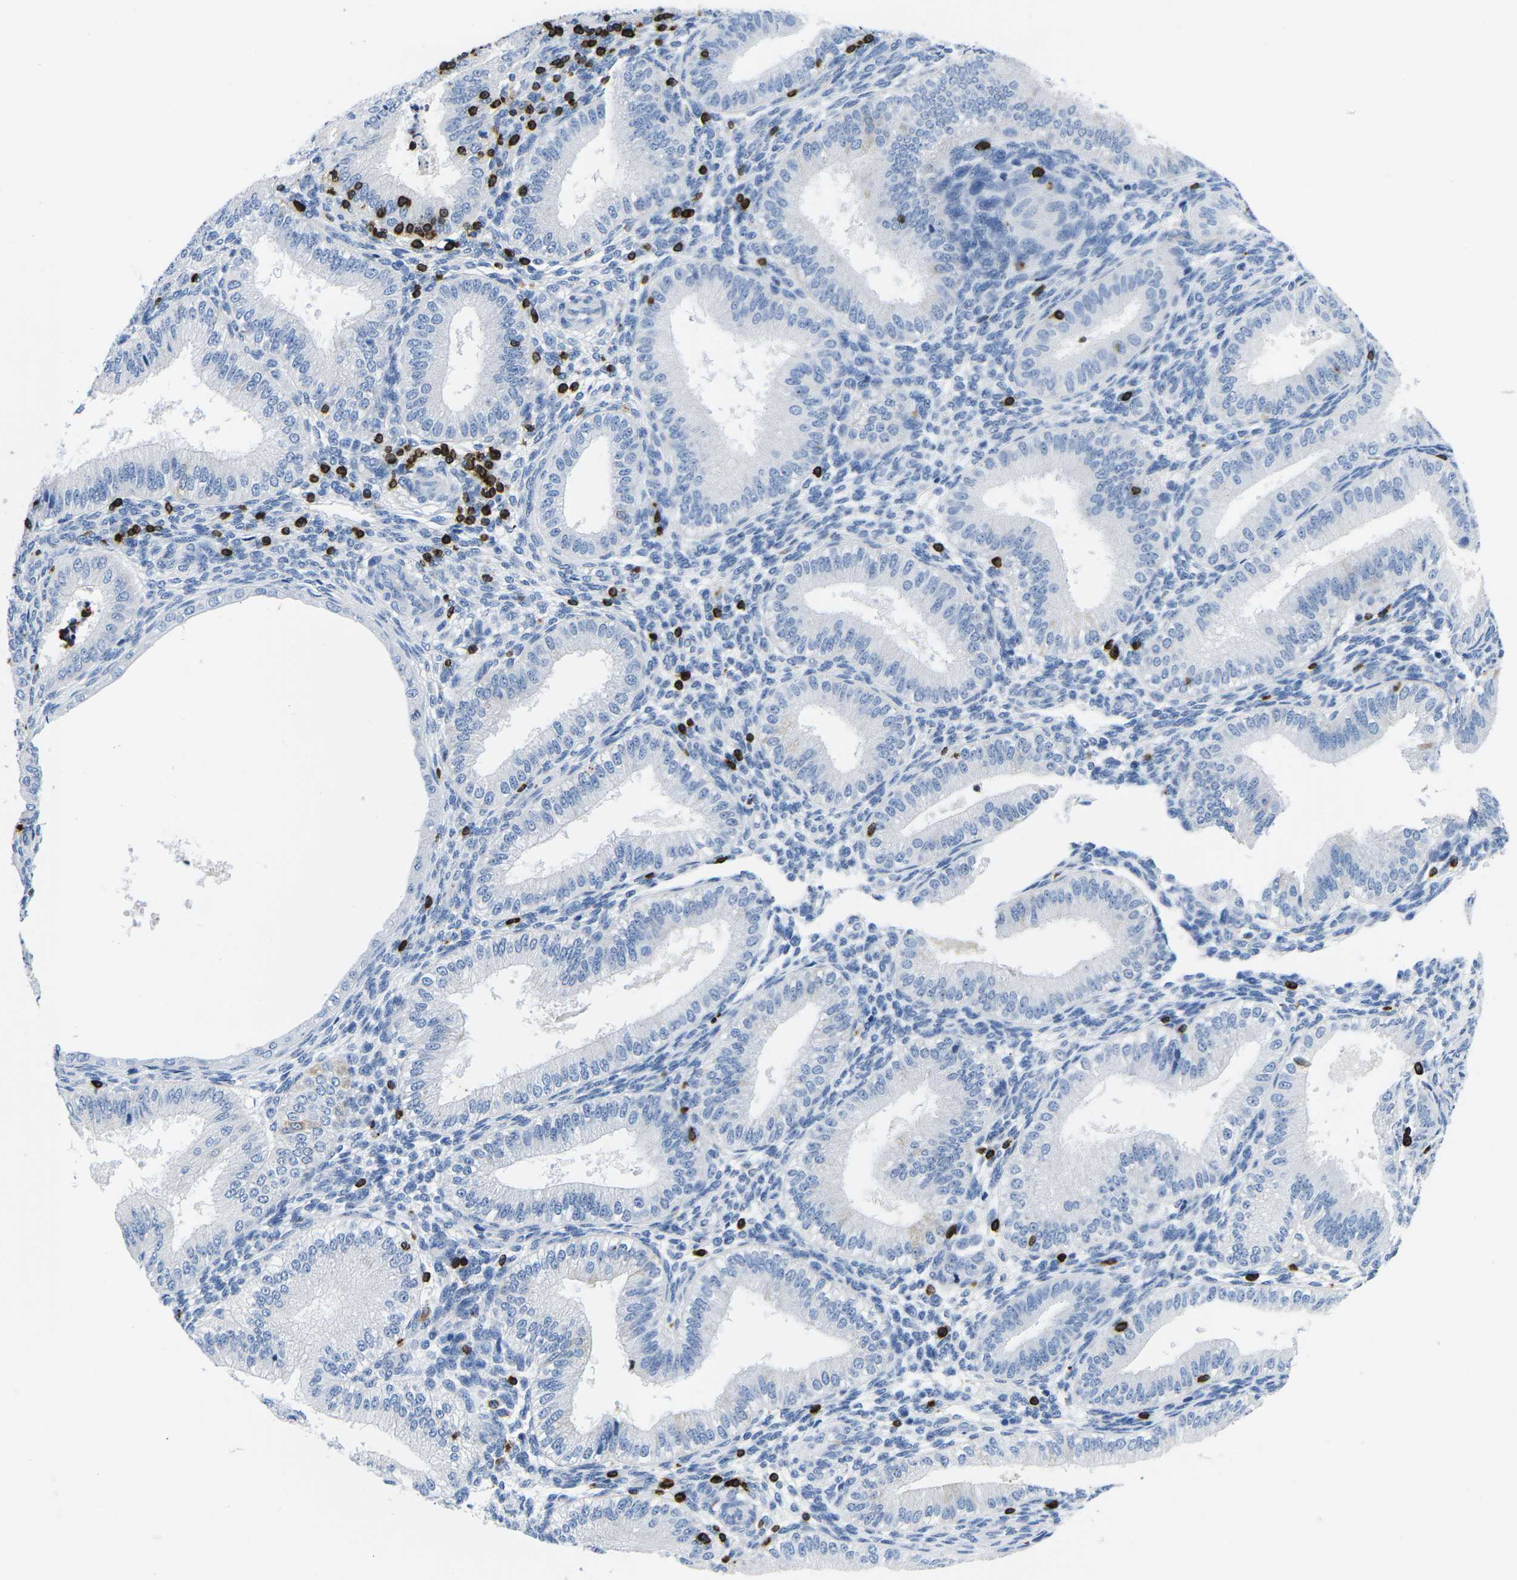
{"staining": {"intensity": "negative", "quantity": "none", "location": "none"}, "tissue": "endometrium", "cell_type": "Cells in endometrial stroma", "image_type": "normal", "snomed": [{"axis": "morphology", "description": "Normal tissue, NOS"}, {"axis": "topography", "description": "Endometrium"}], "caption": "There is no significant staining in cells in endometrial stroma of endometrium. (DAB immunohistochemistry (IHC) with hematoxylin counter stain).", "gene": "CTSW", "patient": {"sex": "female", "age": 39}}